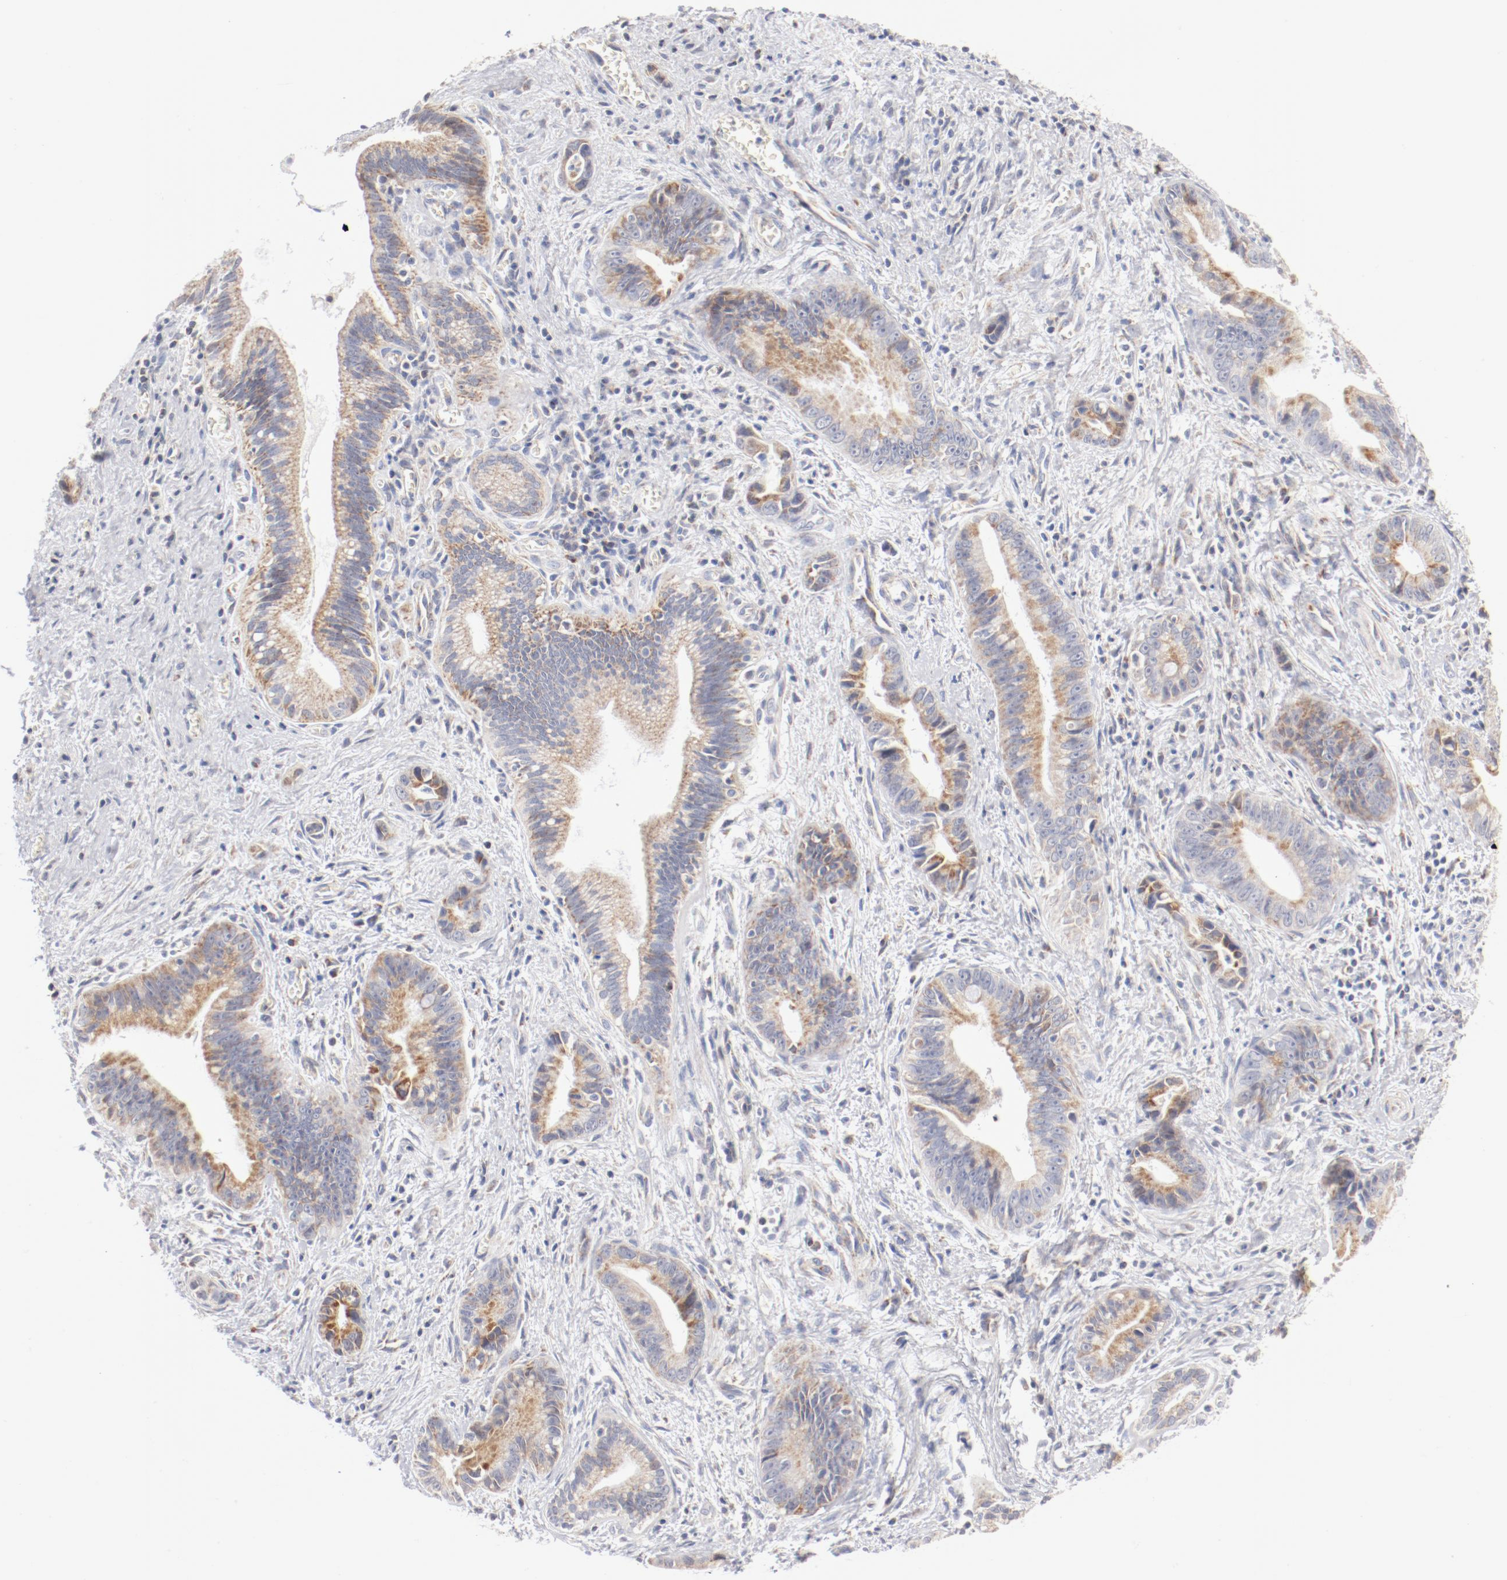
{"staining": {"intensity": "moderate", "quantity": ">75%", "location": "cytoplasmic/membranous"}, "tissue": "liver cancer", "cell_type": "Tumor cells", "image_type": "cancer", "snomed": [{"axis": "morphology", "description": "Cholangiocarcinoma"}, {"axis": "topography", "description": "Liver"}], "caption": "High-power microscopy captured an immunohistochemistry (IHC) histopathology image of liver cancer, revealing moderate cytoplasmic/membranous staining in approximately >75% of tumor cells.", "gene": "MRPL58", "patient": {"sex": "female", "age": 55}}